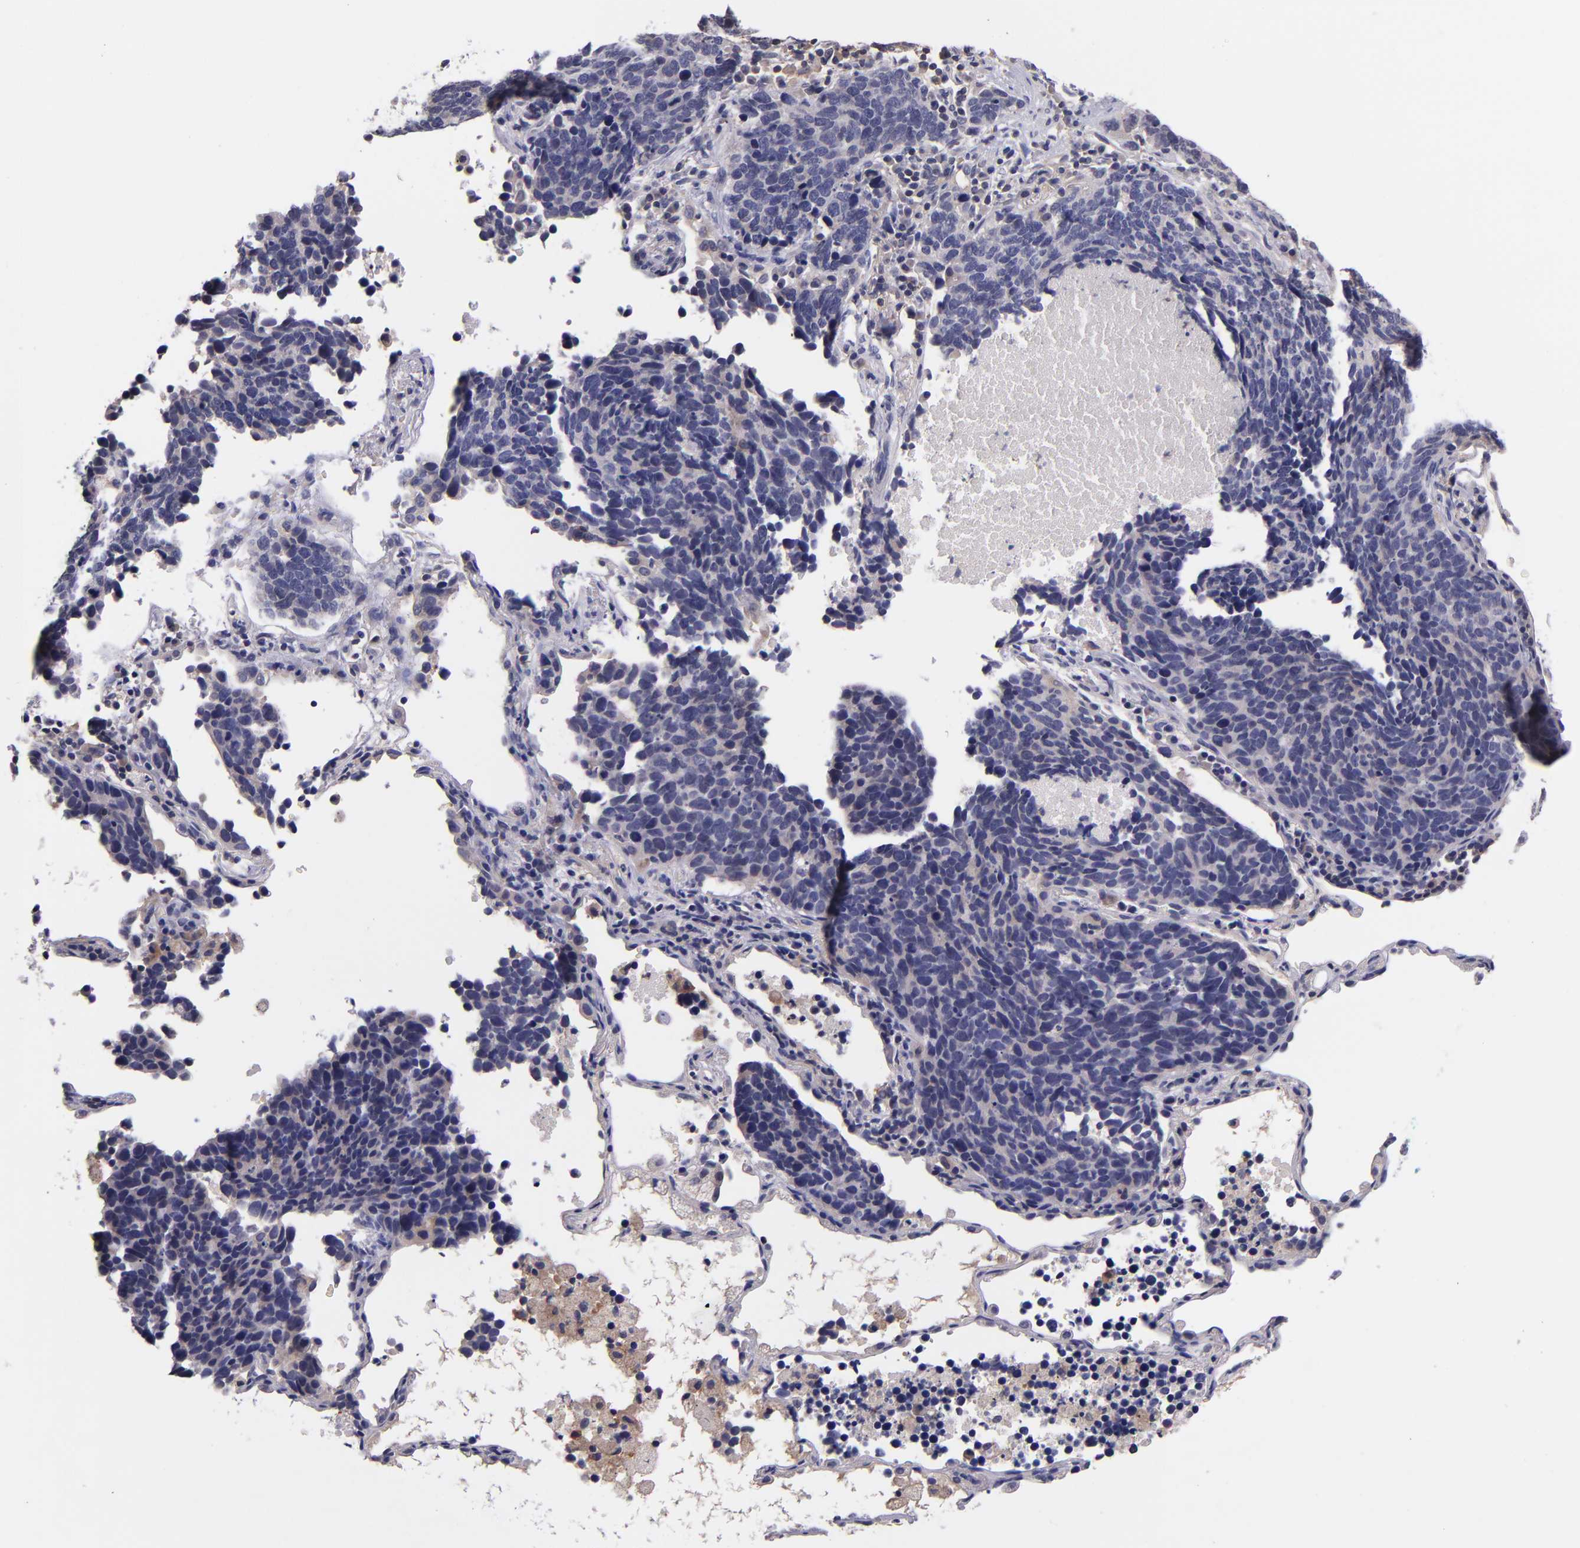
{"staining": {"intensity": "weak", "quantity": "25%-75%", "location": "cytoplasmic/membranous"}, "tissue": "lung cancer", "cell_type": "Tumor cells", "image_type": "cancer", "snomed": [{"axis": "morphology", "description": "Neoplasm, malignant, NOS"}, {"axis": "topography", "description": "Lung"}], "caption": "Brown immunohistochemical staining in lung cancer demonstrates weak cytoplasmic/membranous staining in about 25%-75% of tumor cells.", "gene": "RBP4", "patient": {"sex": "female", "age": 75}}